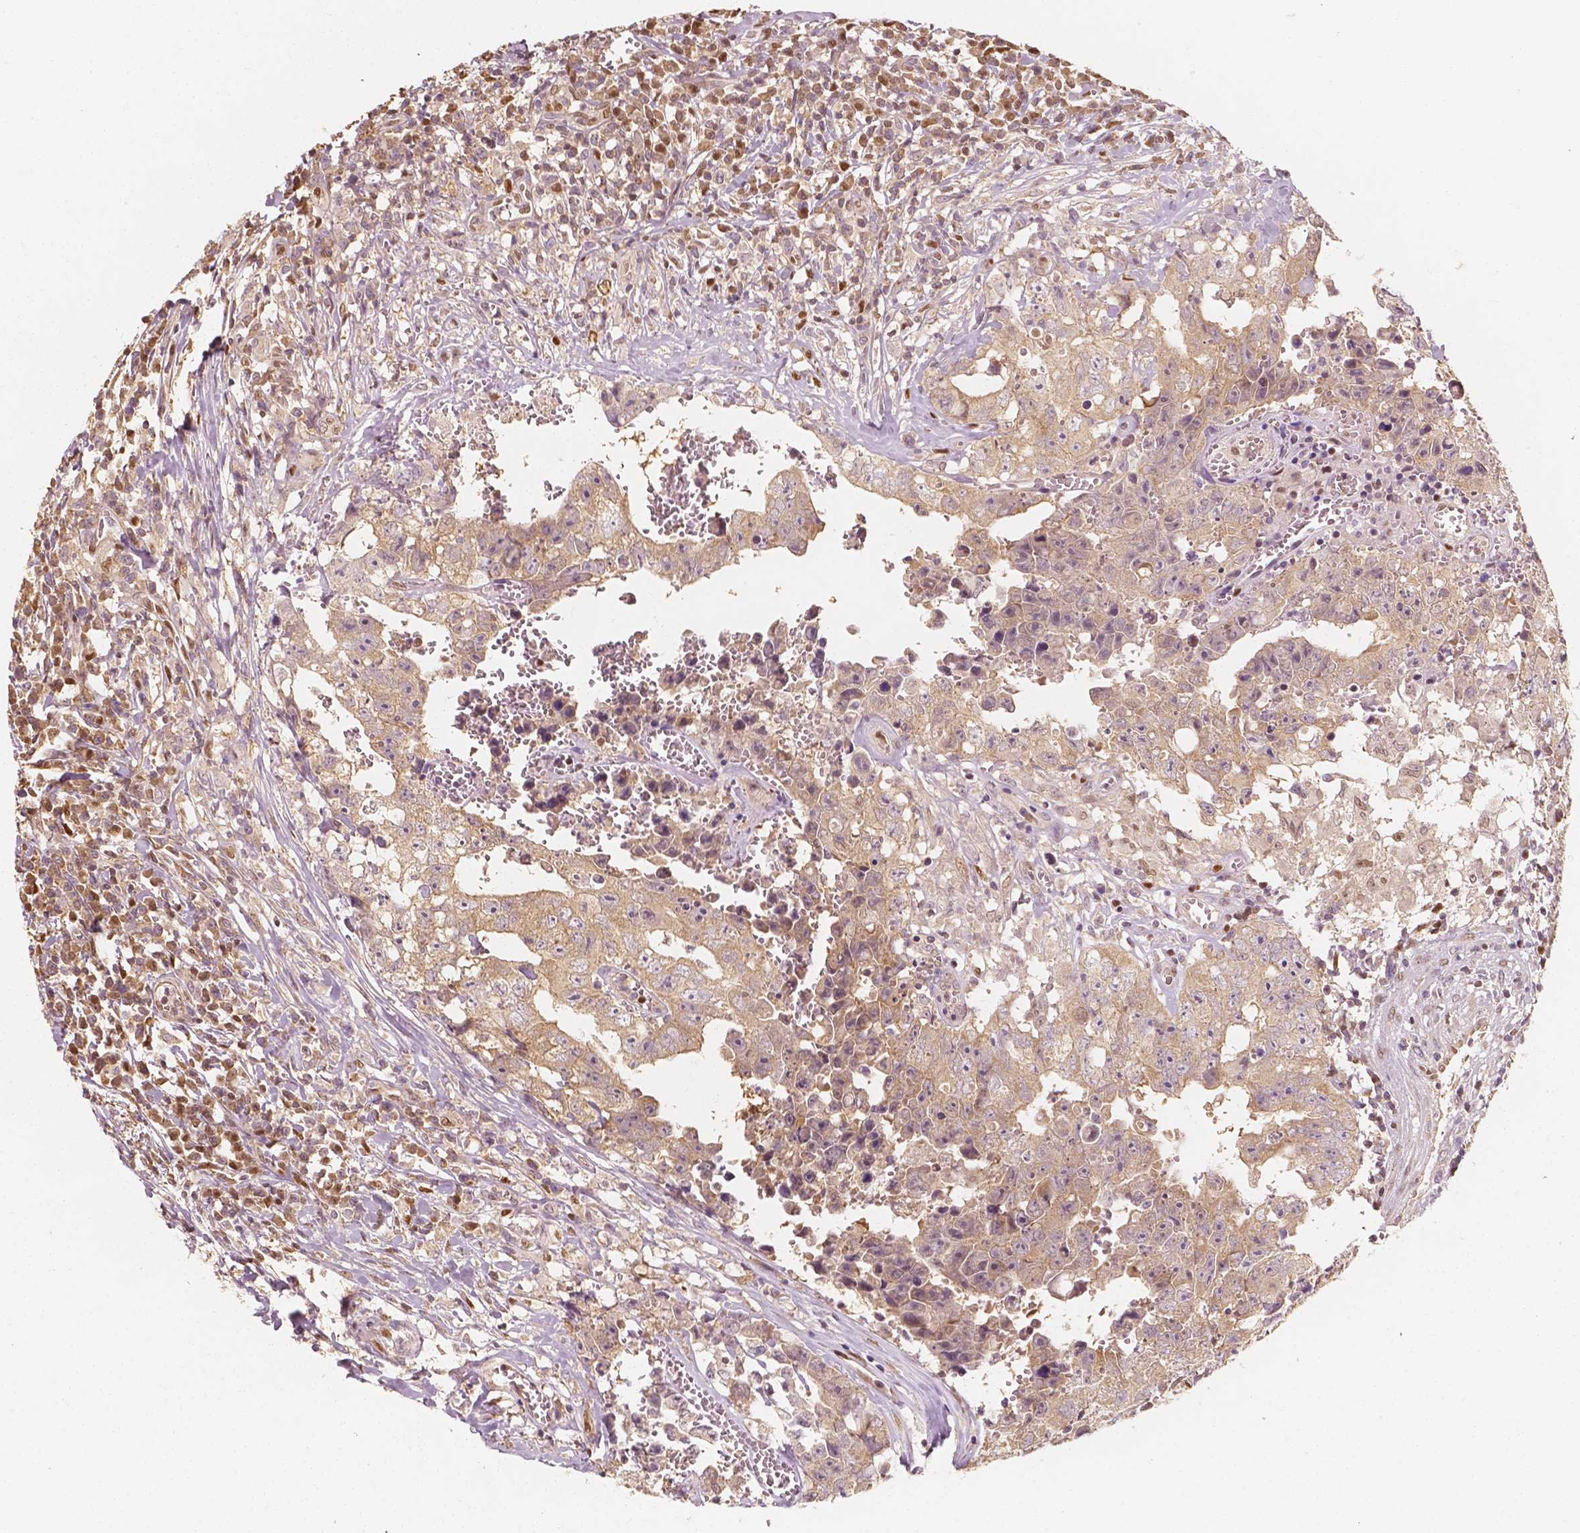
{"staining": {"intensity": "weak", "quantity": "25%-75%", "location": "cytoplasmic/membranous"}, "tissue": "testis cancer", "cell_type": "Tumor cells", "image_type": "cancer", "snomed": [{"axis": "morphology", "description": "Carcinoma, Embryonal, NOS"}, {"axis": "topography", "description": "Testis"}], "caption": "The photomicrograph demonstrates a brown stain indicating the presence of a protein in the cytoplasmic/membranous of tumor cells in embryonal carcinoma (testis).", "gene": "TBC1D17", "patient": {"sex": "male", "age": 36}}